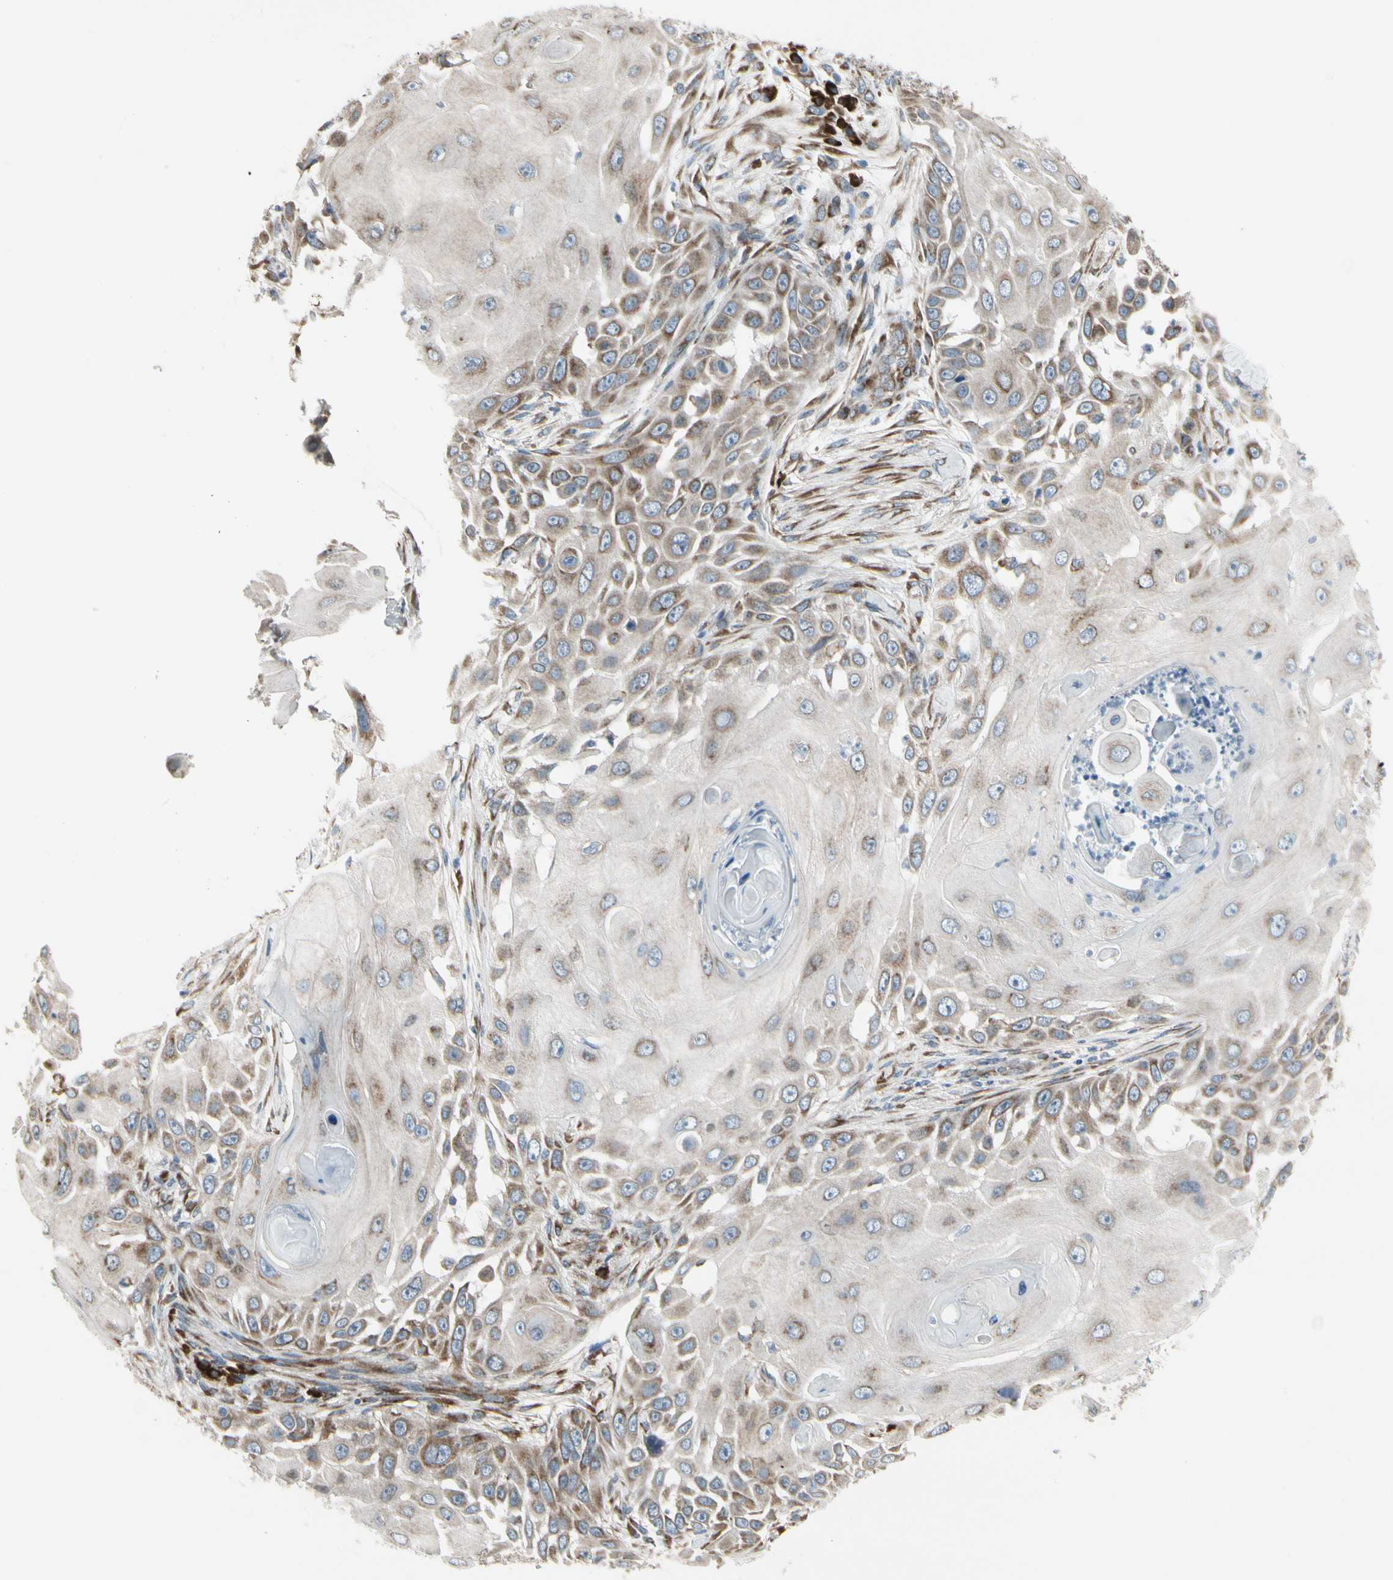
{"staining": {"intensity": "weak", "quantity": ">75%", "location": "cytoplasmic/membranous"}, "tissue": "skin cancer", "cell_type": "Tumor cells", "image_type": "cancer", "snomed": [{"axis": "morphology", "description": "Squamous cell carcinoma, NOS"}, {"axis": "topography", "description": "Skin"}], "caption": "Skin cancer was stained to show a protein in brown. There is low levels of weak cytoplasmic/membranous positivity in about >75% of tumor cells.", "gene": "FNDC3A", "patient": {"sex": "female", "age": 44}}